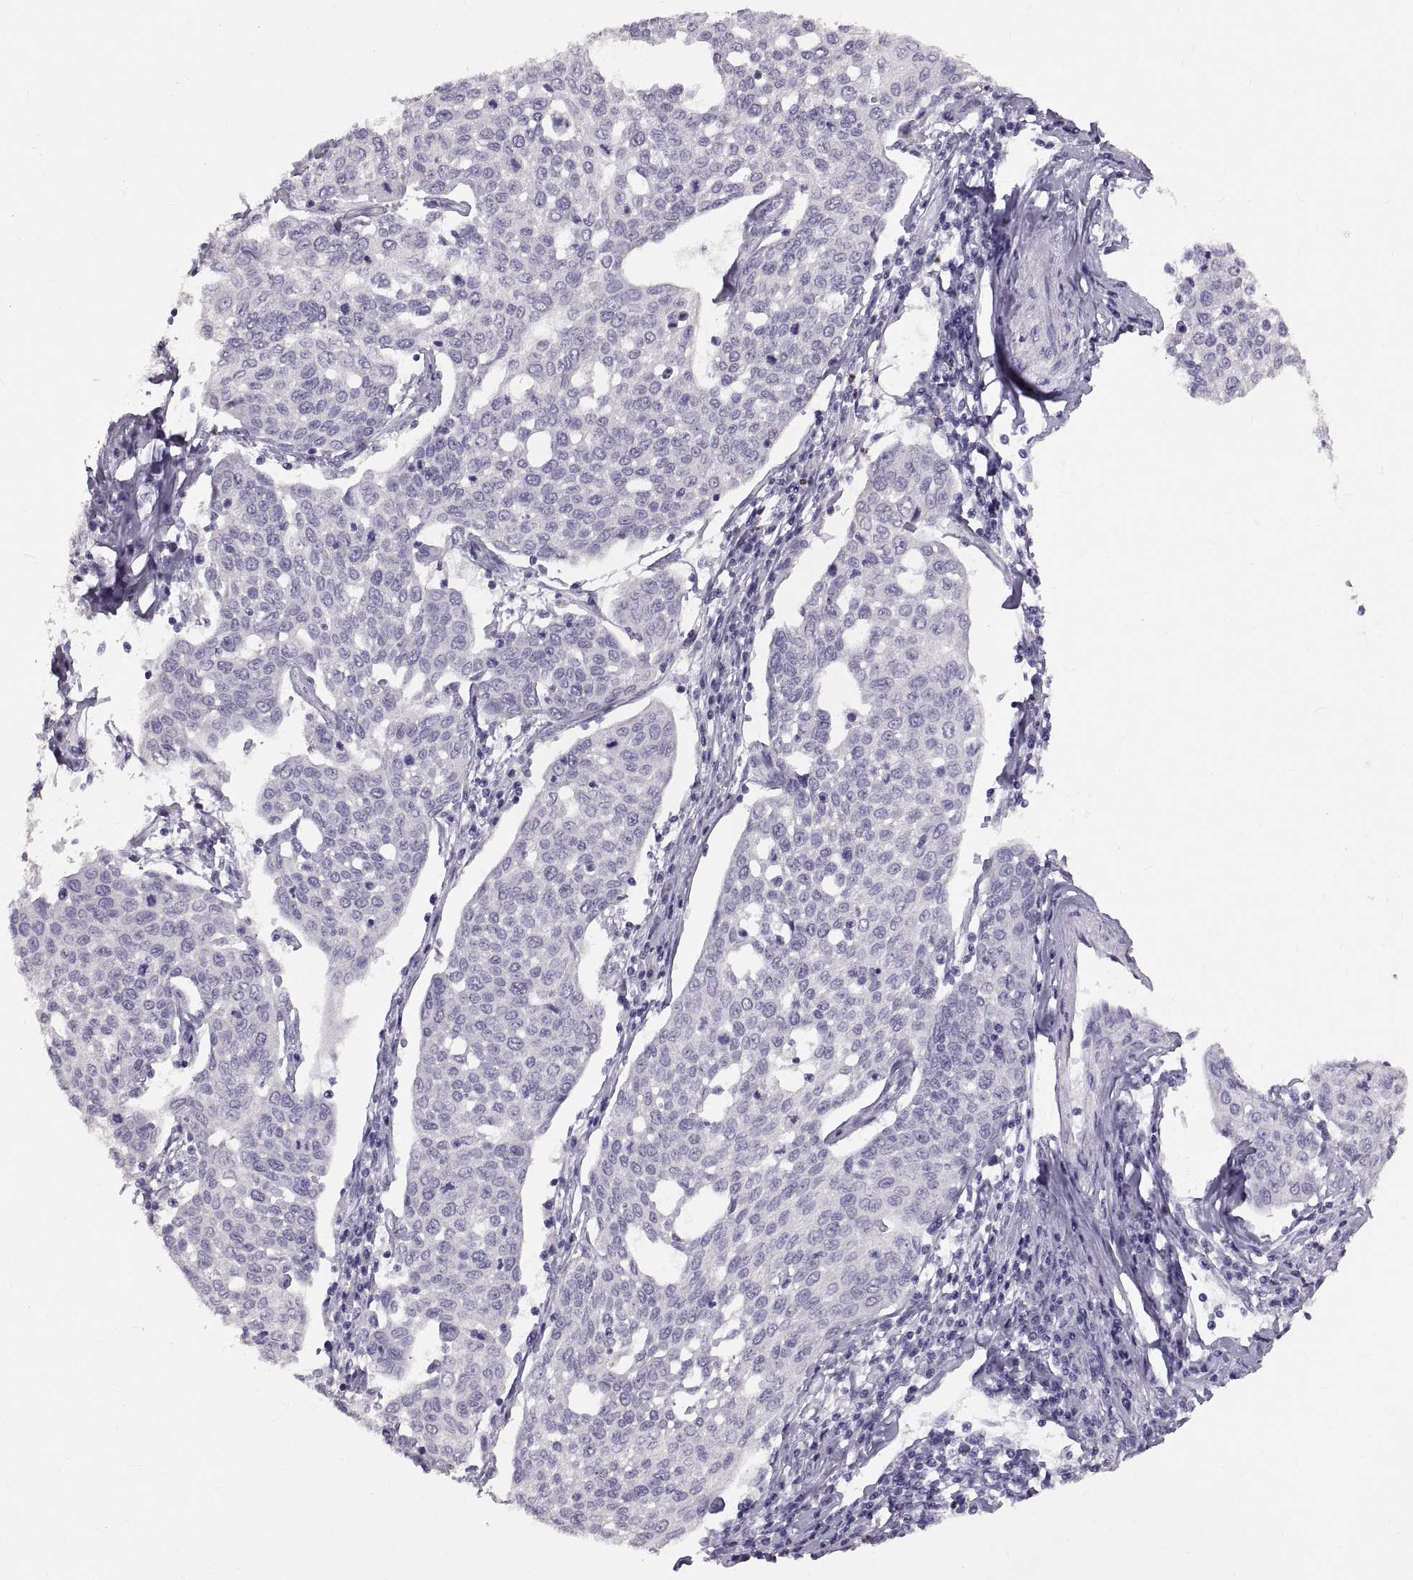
{"staining": {"intensity": "negative", "quantity": "none", "location": "none"}, "tissue": "cervical cancer", "cell_type": "Tumor cells", "image_type": "cancer", "snomed": [{"axis": "morphology", "description": "Squamous cell carcinoma, NOS"}, {"axis": "topography", "description": "Cervix"}], "caption": "This is an IHC histopathology image of squamous cell carcinoma (cervical). There is no staining in tumor cells.", "gene": "SPACDR", "patient": {"sex": "female", "age": 34}}